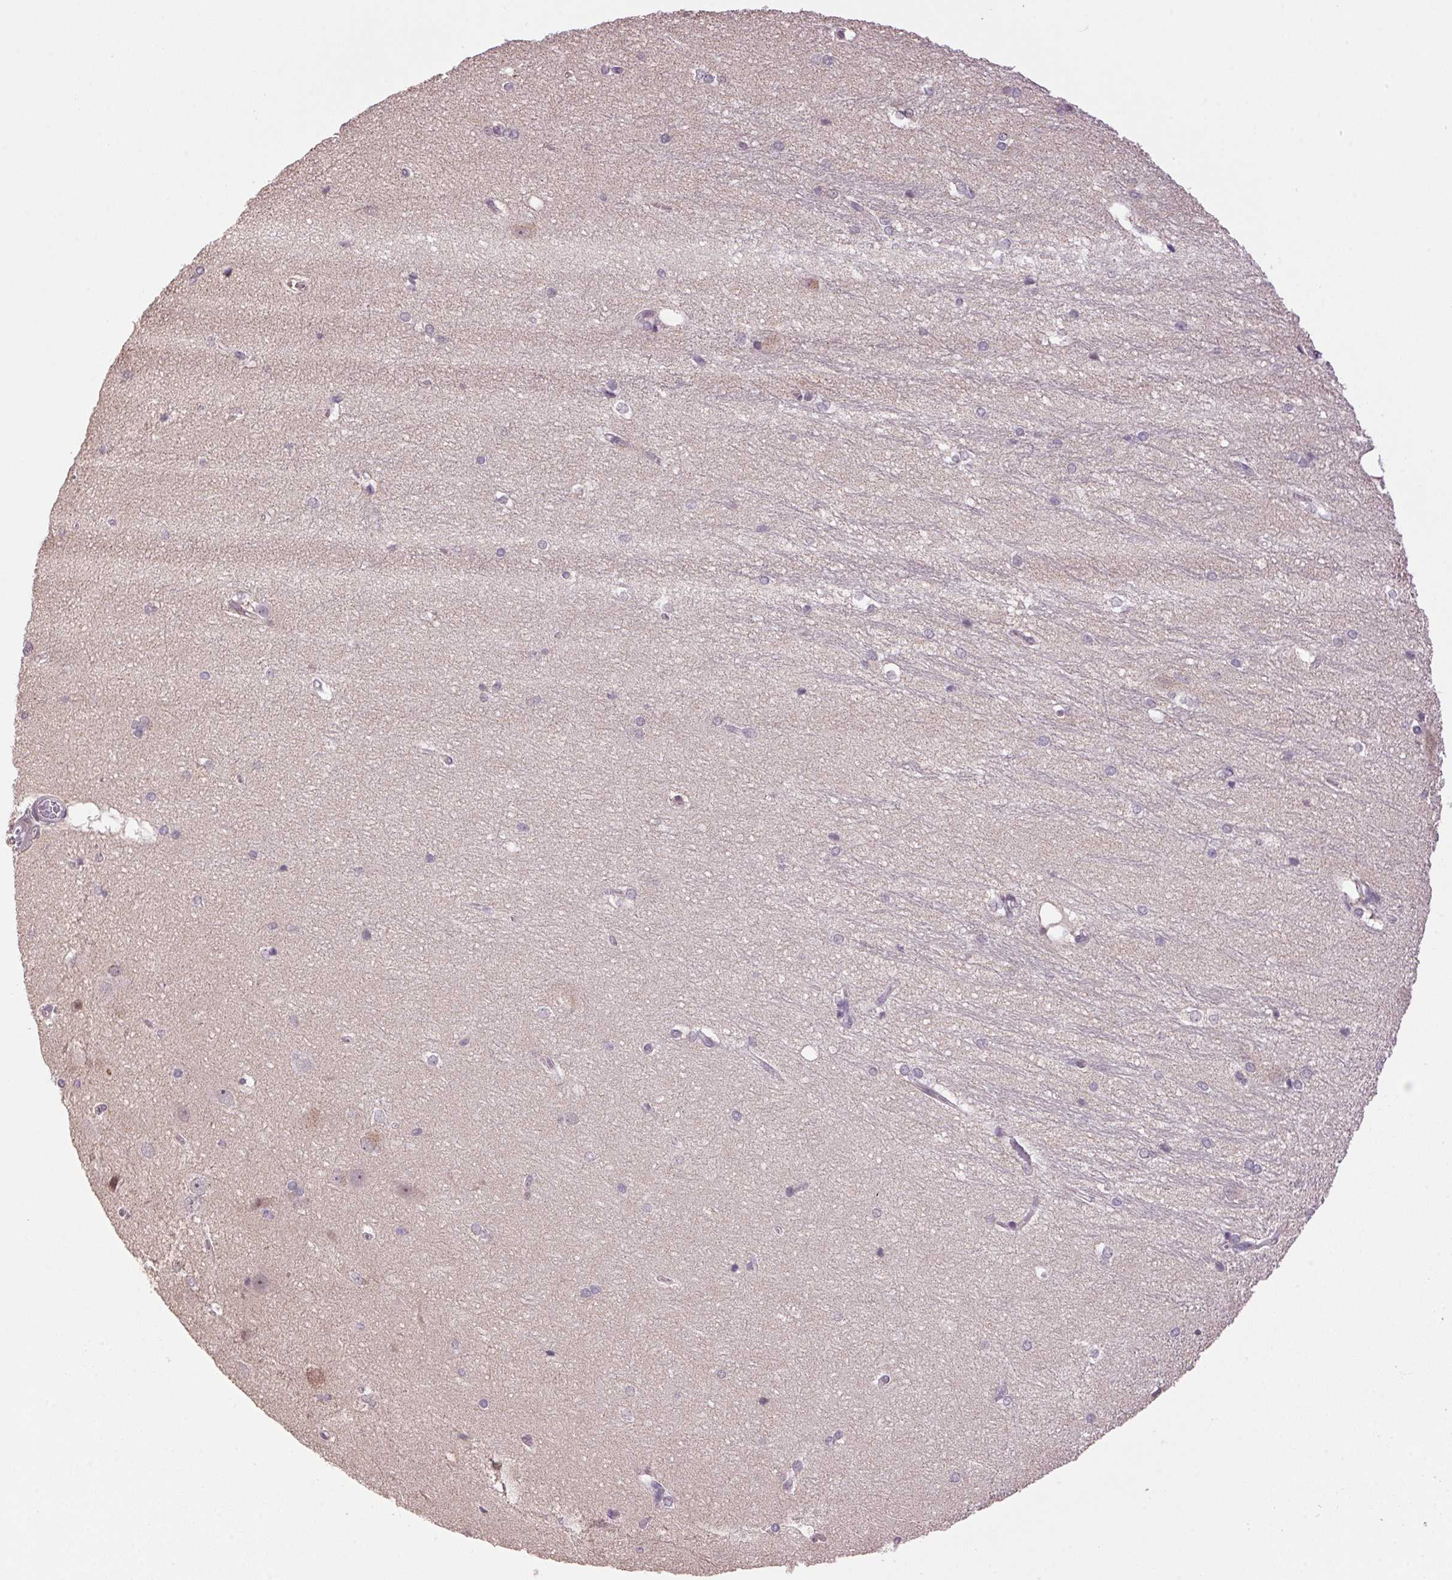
{"staining": {"intensity": "negative", "quantity": "none", "location": "none"}, "tissue": "hippocampus", "cell_type": "Glial cells", "image_type": "normal", "snomed": [{"axis": "morphology", "description": "Normal tissue, NOS"}, {"axis": "topography", "description": "Cerebral cortex"}, {"axis": "topography", "description": "Hippocampus"}], "caption": "This photomicrograph is of benign hippocampus stained with immunohistochemistry to label a protein in brown with the nuclei are counter-stained blue. There is no expression in glial cells.", "gene": "VWA3B", "patient": {"sex": "female", "age": 19}}